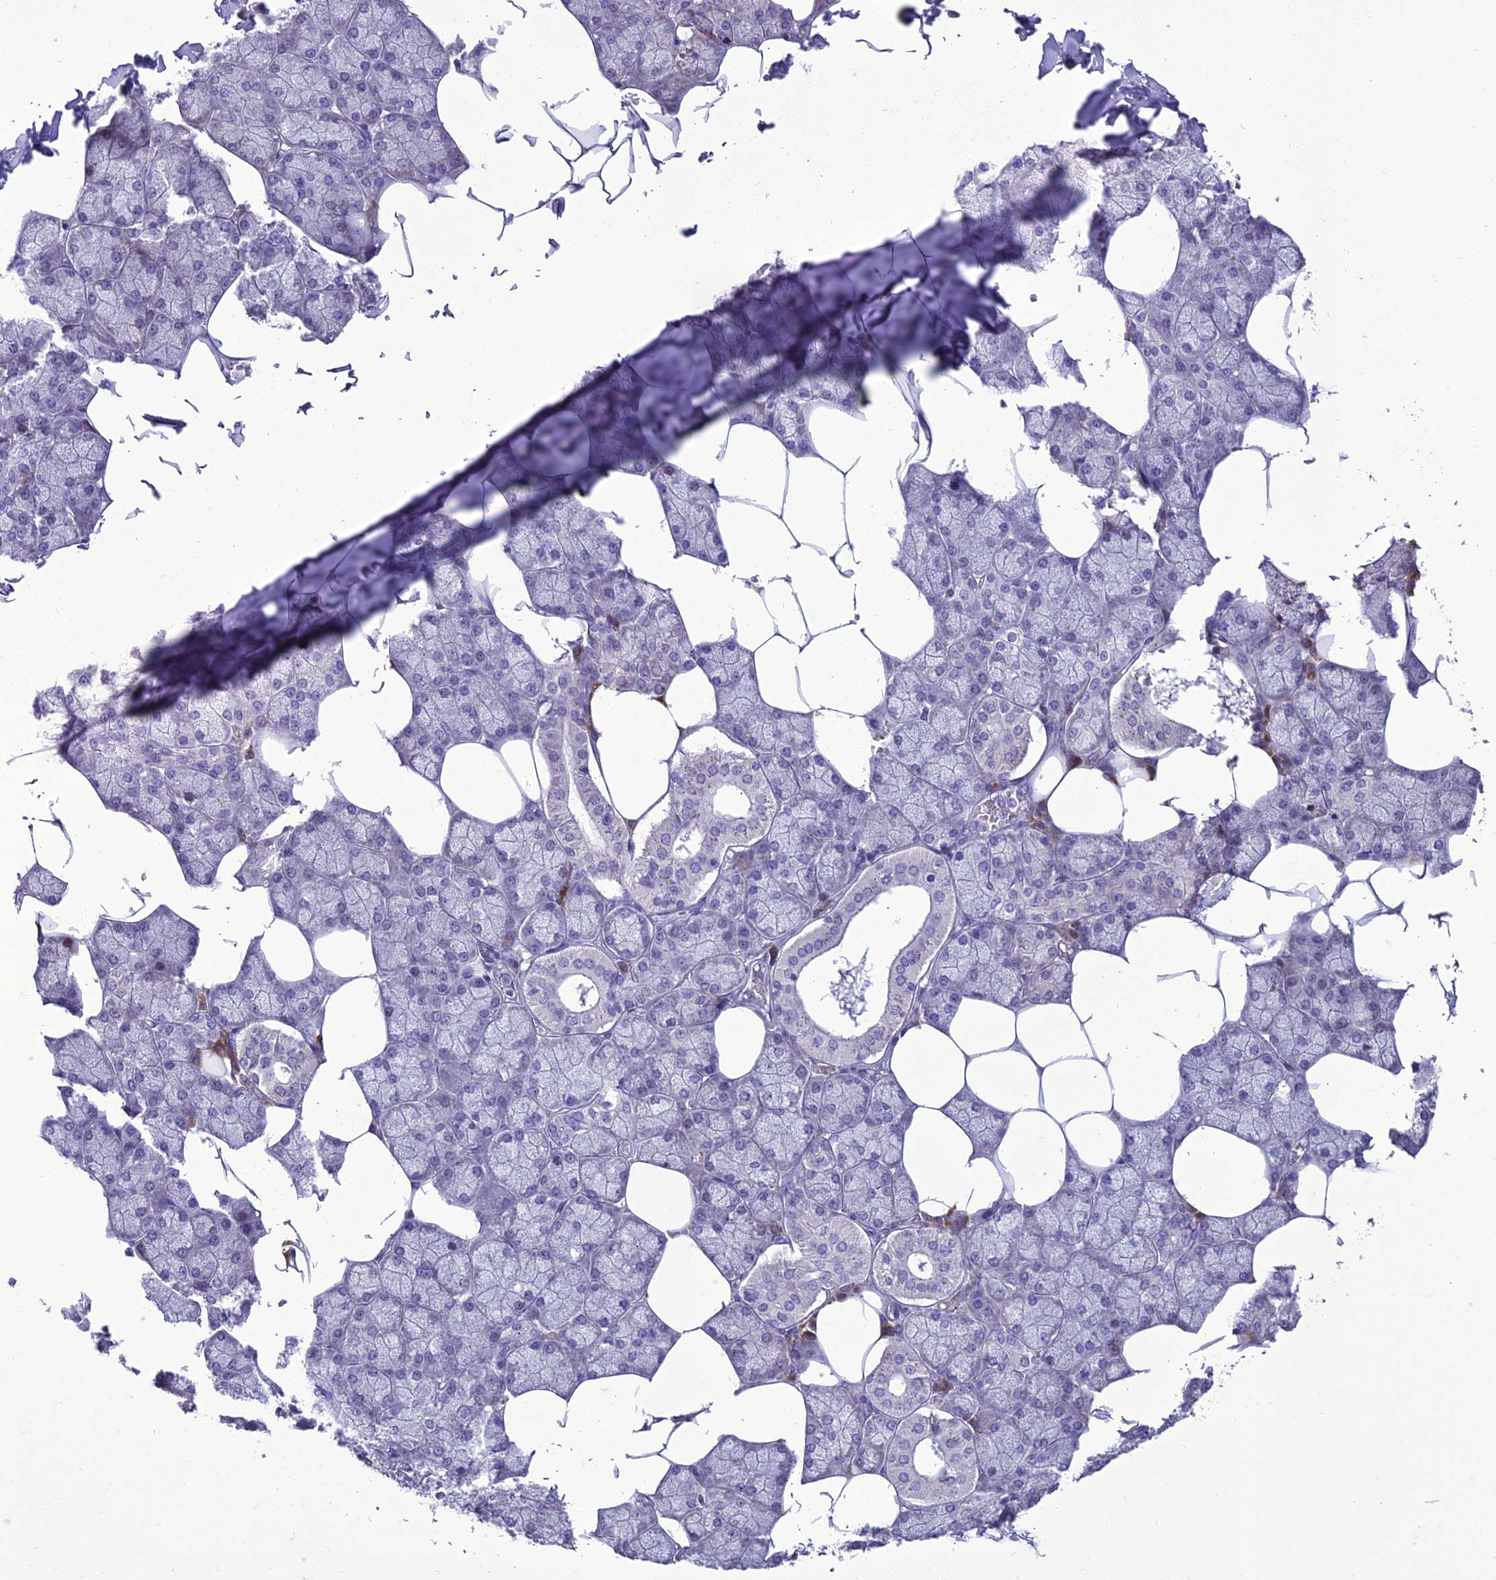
{"staining": {"intensity": "moderate", "quantity": "<25%", "location": "cytoplasmic/membranous"}, "tissue": "salivary gland", "cell_type": "Glandular cells", "image_type": "normal", "snomed": [{"axis": "morphology", "description": "Normal tissue, NOS"}, {"axis": "topography", "description": "Salivary gland"}], "caption": "Benign salivary gland demonstrates moderate cytoplasmic/membranous positivity in about <25% of glandular cells, visualized by immunohistochemistry.", "gene": "NEURL2", "patient": {"sex": "male", "age": 62}}